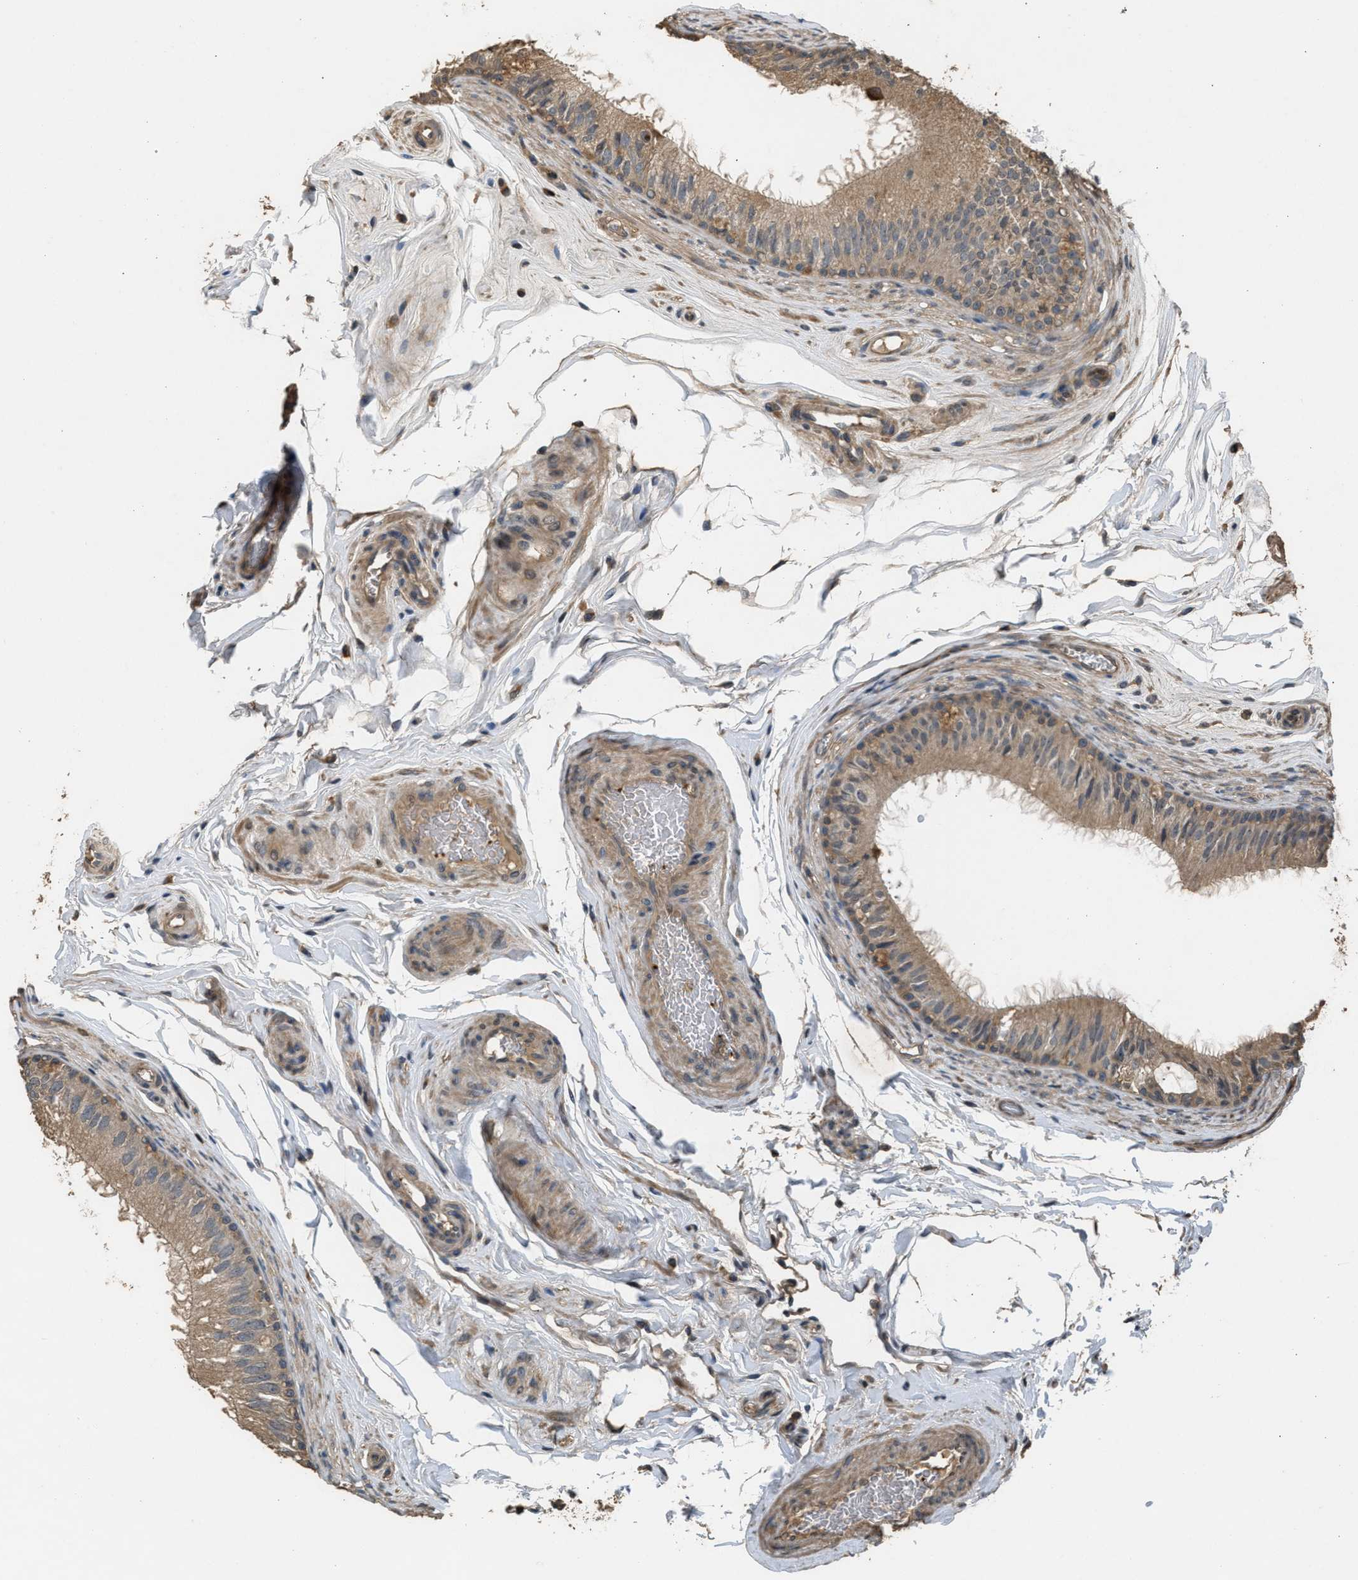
{"staining": {"intensity": "weak", "quantity": ">75%", "location": "cytoplasmic/membranous"}, "tissue": "epididymis", "cell_type": "Glandular cells", "image_type": "normal", "snomed": [{"axis": "morphology", "description": "Normal tissue, NOS"}, {"axis": "topography", "description": "Testis"}, {"axis": "topography", "description": "Epididymis"}], "caption": "Epididymis stained with immunohistochemistry reveals weak cytoplasmic/membranous expression in approximately >75% of glandular cells. Using DAB (3,3'-diaminobenzidine) (brown) and hematoxylin (blue) stains, captured at high magnification using brightfield microscopy.", "gene": "ARHGDIA", "patient": {"sex": "male", "age": 36}}